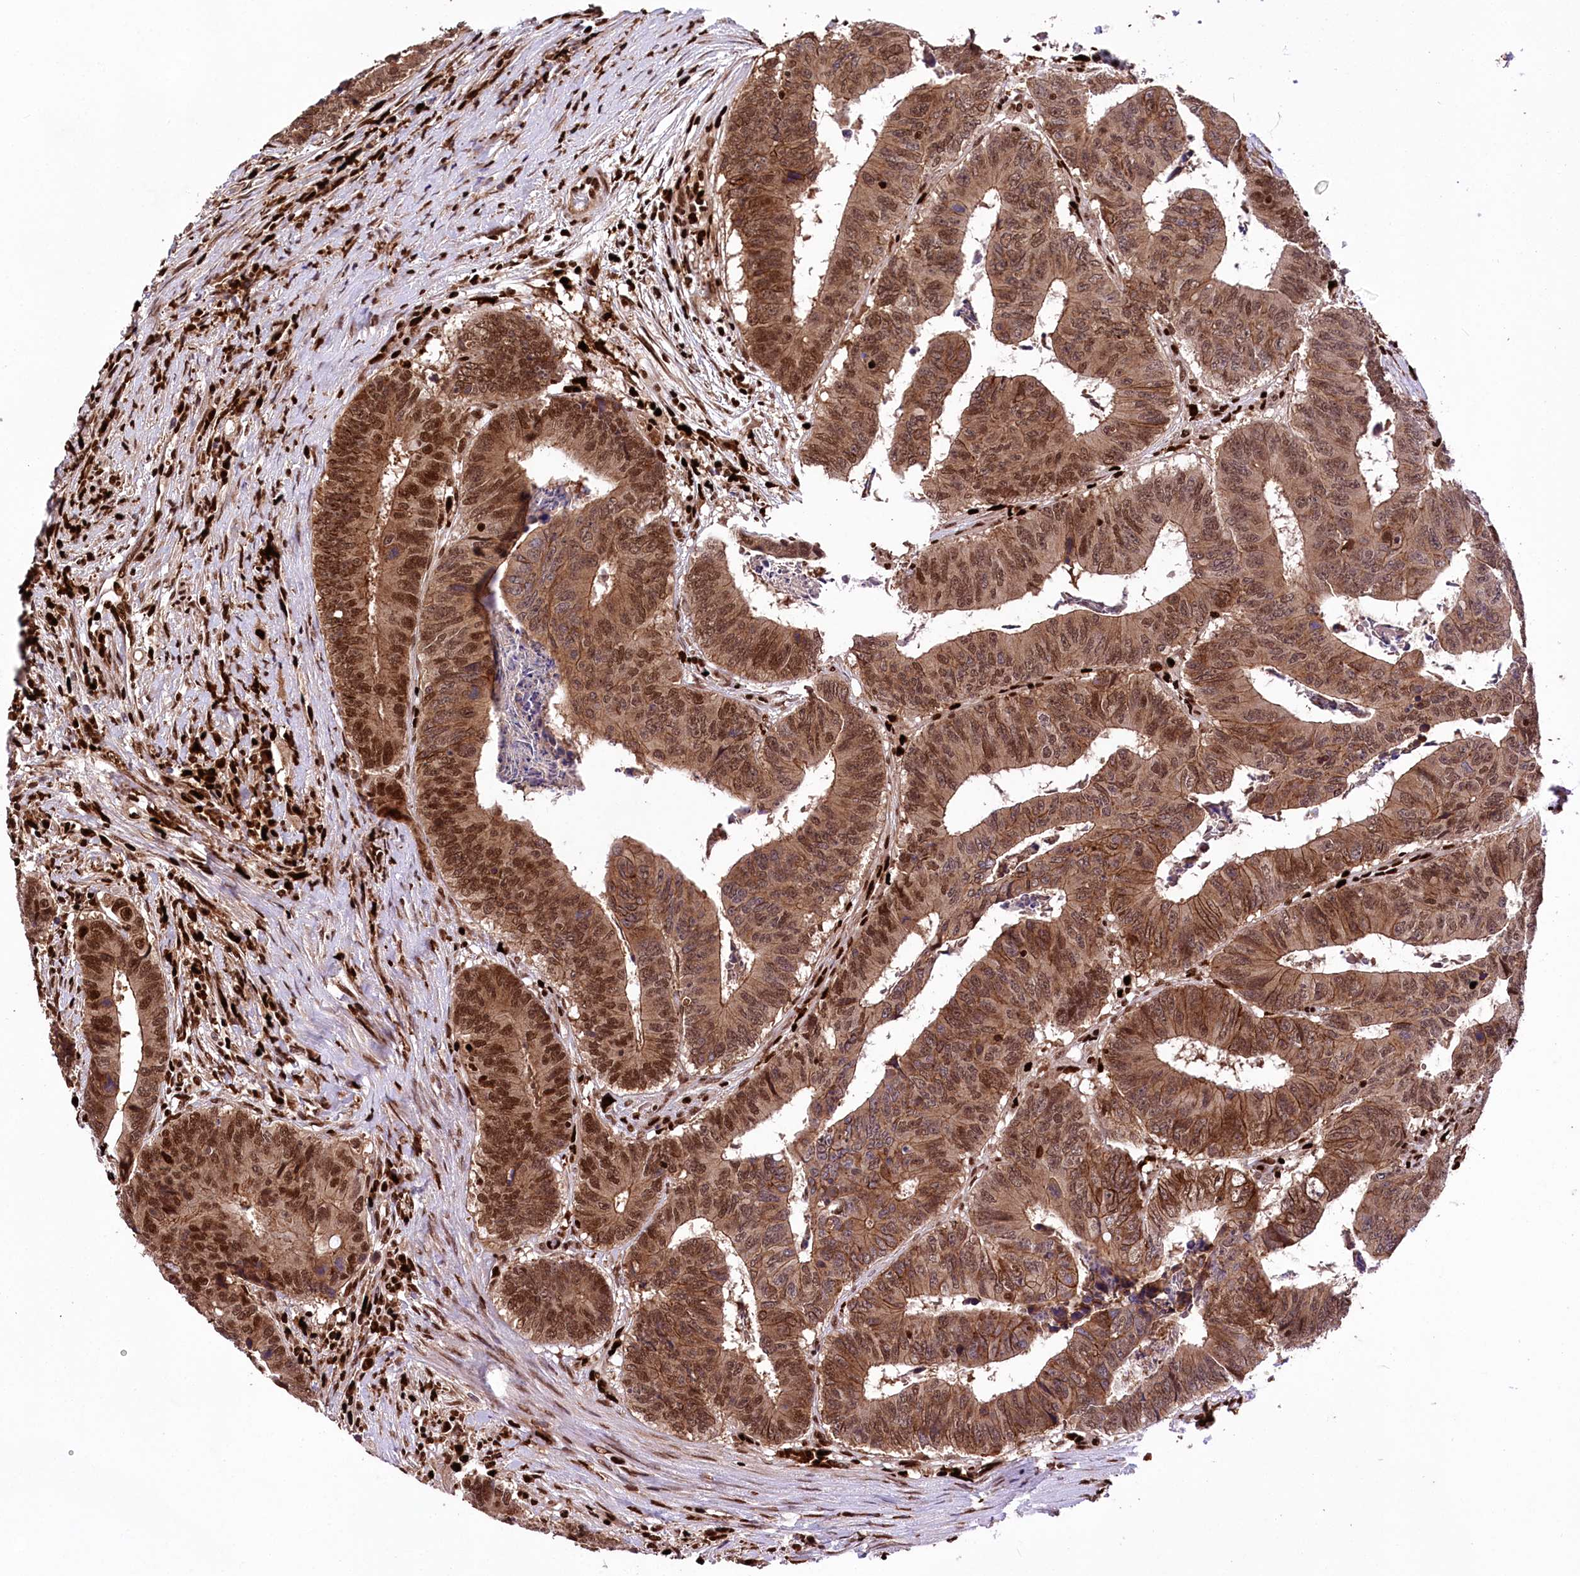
{"staining": {"intensity": "moderate", "quantity": ">75%", "location": "cytoplasmic/membranous,nuclear"}, "tissue": "colorectal cancer", "cell_type": "Tumor cells", "image_type": "cancer", "snomed": [{"axis": "morphology", "description": "Adenocarcinoma, NOS"}, {"axis": "topography", "description": "Rectum"}], "caption": "Immunohistochemistry (IHC) (DAB) staining of colorectal cancer (adenocarcinoma) demonstrates moderate cytoplasmic/membranous and nuclear protein expression in approximately >75% of tumor cells.", "gene": "FIGN", "patient": {"sex": "male", "age": 84}}